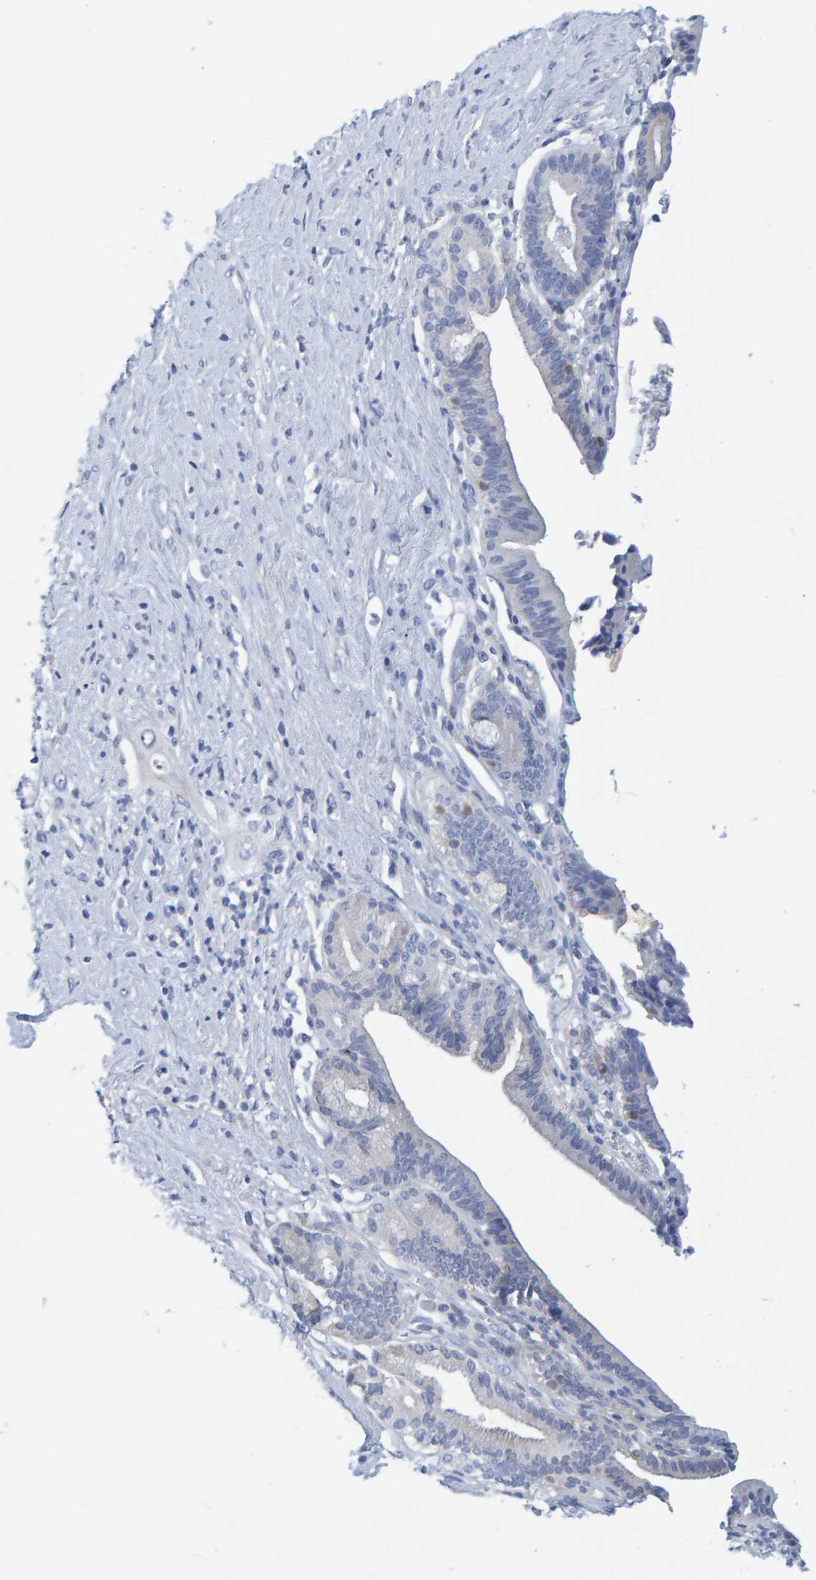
{"staining": {"intensity": "moderate", "quantity": "<25%", "location": "cytoplasmic/membranous"}, "tissue": "pancreatic cancer", "cell_type": "Tumor cells", "image_type": "cancer", "snomed": [{"axis": "morphology", "description": "Adenocarcinoma, NOS"}, {"axis": "topography", "description": "Pancreas"}], "caption": "Moderate cytoplasmic/membranous positivity for a protein is present in about <25% of tumor cells of pancreatic cancer using immunohistochemistry.", "gene": "KLHL11", "patient": {"sex": "male", "age": 59}}